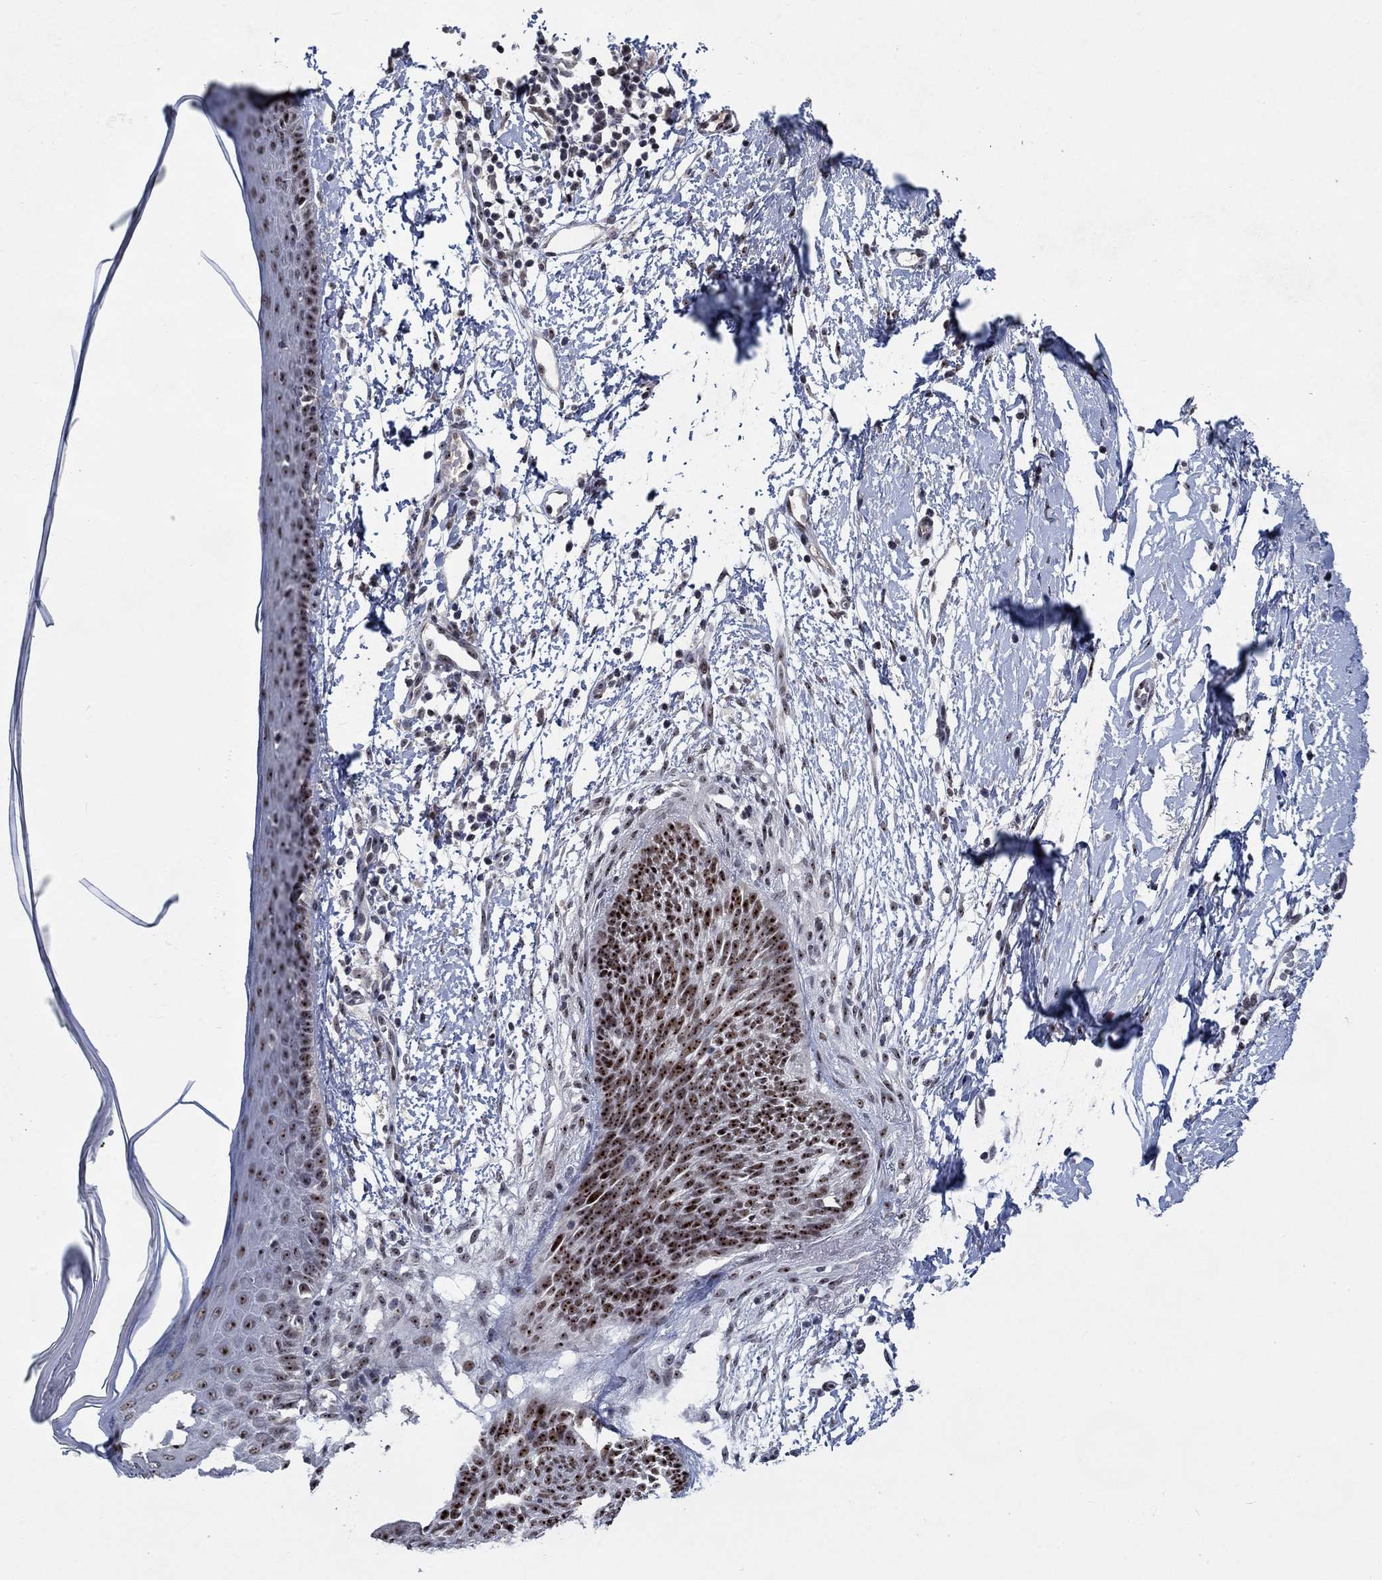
{"staining": {"intensity": "strong", "quantity": "25%-75%", "location": "nuclear"}, "tissue": "skin cancer", "cell_type": "Tumor cells", "image_type": "cancer", "snomed": [{"axis": "morphology", "description": "Normal tissue, NOS"}, {"axis": "morphology", "description": "Basal cell carcinoma"}, {"axis": "topography", "description": "Skin"}], "caption": "Protein analysis of skin cancer (basal cell carcinoma) tissue displays strong nuclear staining in approximately 25%-75% of tumor cells. (brown staining indicates protein expression, while blue staining denotes nuclei).", "gene": "HTN1", "patient": {"sex": "male", "age": 84}}